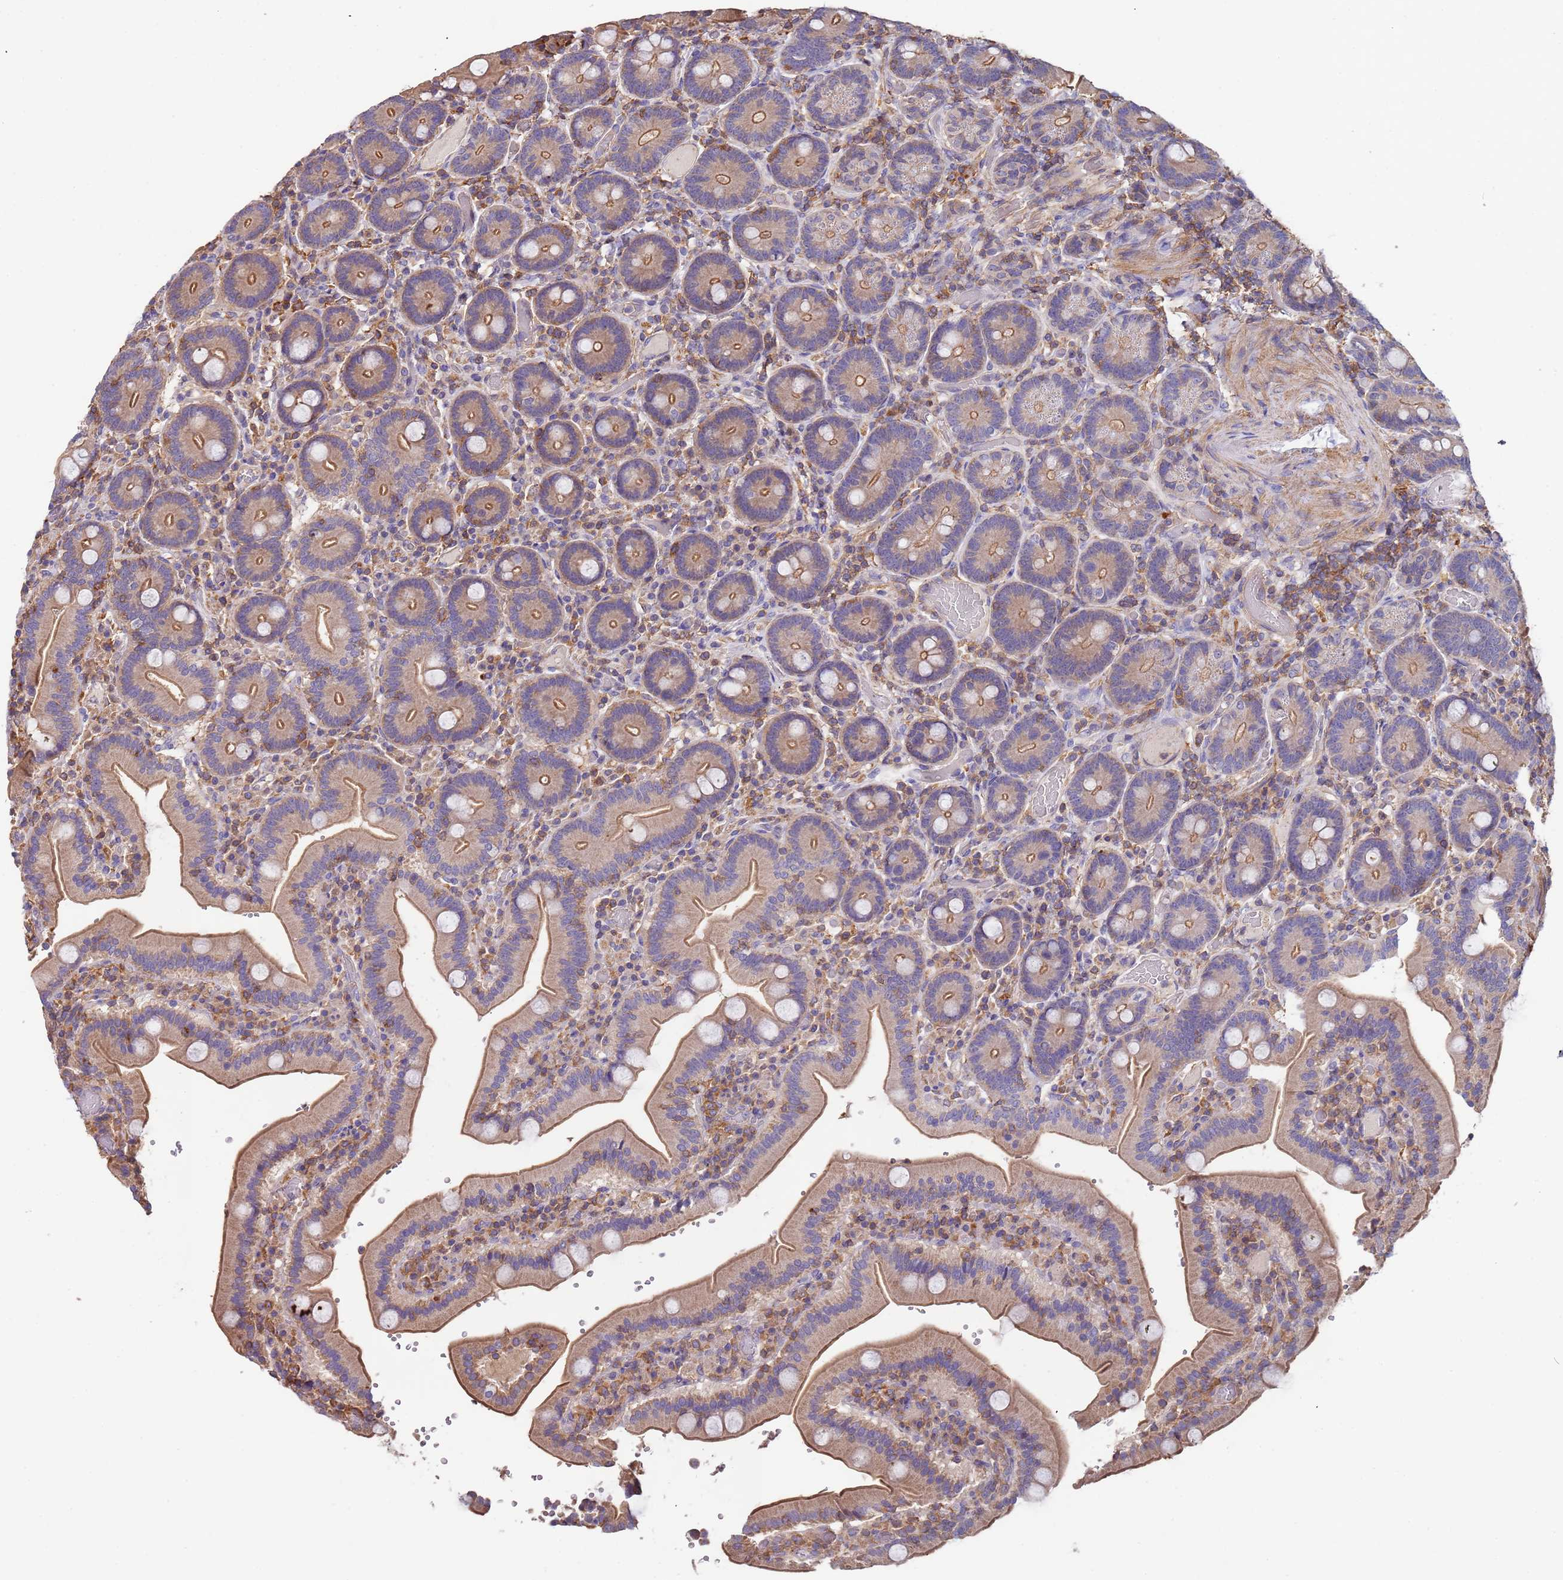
{"staining": {"intensity": "moderate", "quantity": "<25%", "location": "cytoplasmic/membranous"}, "tissue": "duodenum", "cell_type": "Glandular cells", "image_type": "normal", "snomed": [{"axis": "morphology", "description": "Normal tissue, NOS"}, {"axis": "topography", "description": "Duodenum"}], "caption": "Moderate cytoplasmic/membranous protein staining is present in about <25% of glandular cells in duodenum.", "gene": "SYT4", "patient": {"sex": "female", "age": 62}}